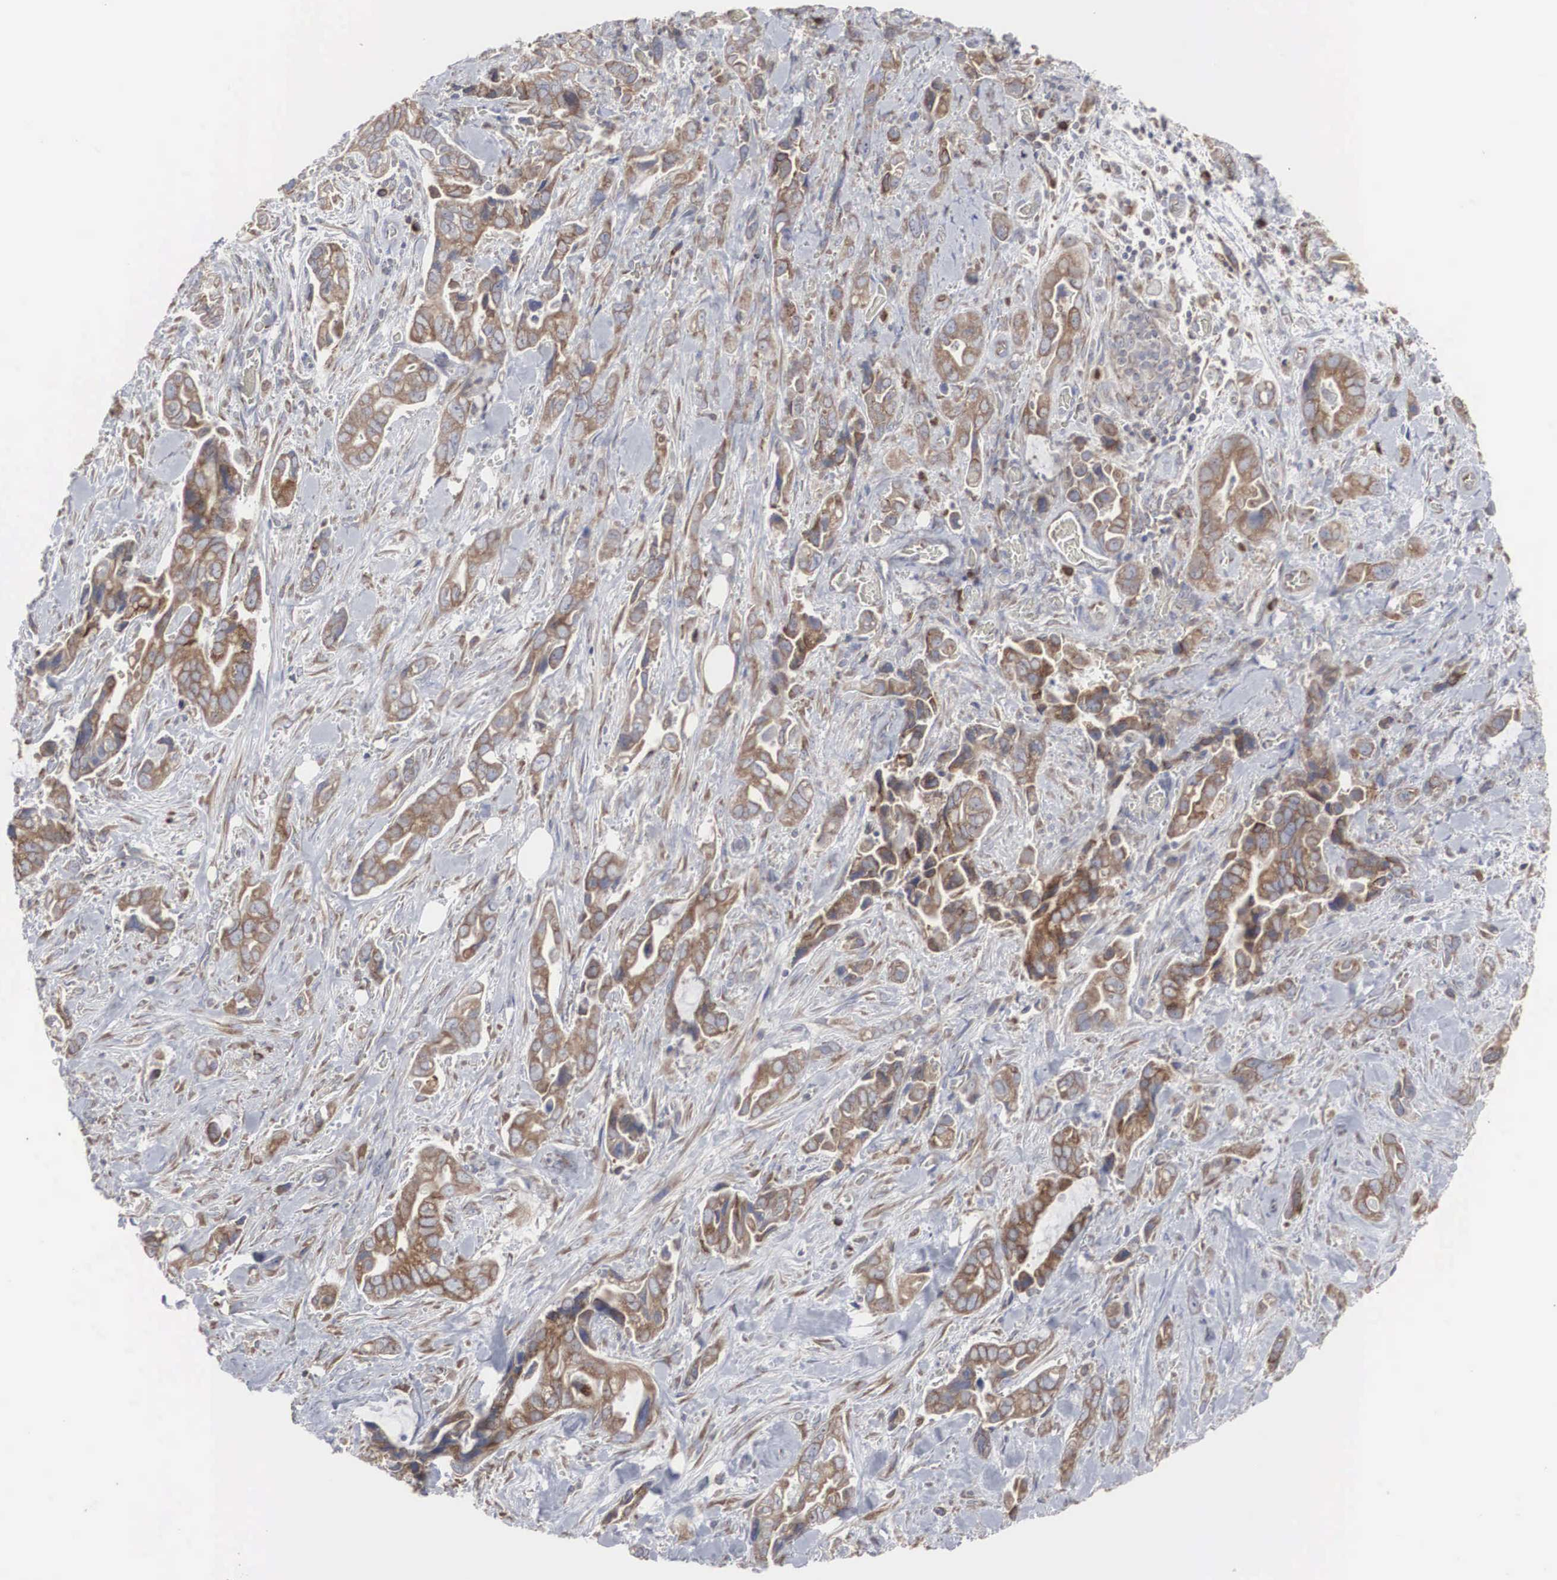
{"staining": {"intensity": "moderate", "quantity": "25%-75%", "location": "cytoplasmic/membranous"}, "tissue": "pancreatic cancer", "cell_type": "Tumor cells", "image_type": "cancer", "snomed": [{"axis": "morphology", "description": "Adenocarcinoma, NOS"}, {"axis": "topography", "description": "Pancreas"}], "caption": "This micrograph displays pancreatic adenocarcinoma stained with immunohistochemistry (IHC) to label a protein in brown. The cytoplasmic/membranous of tumor cells show moderate positivity for the protein. Nuclei are counter-stained blue.", "gene": "MIA2", "patient": {"sex": "male", "age": 69}}